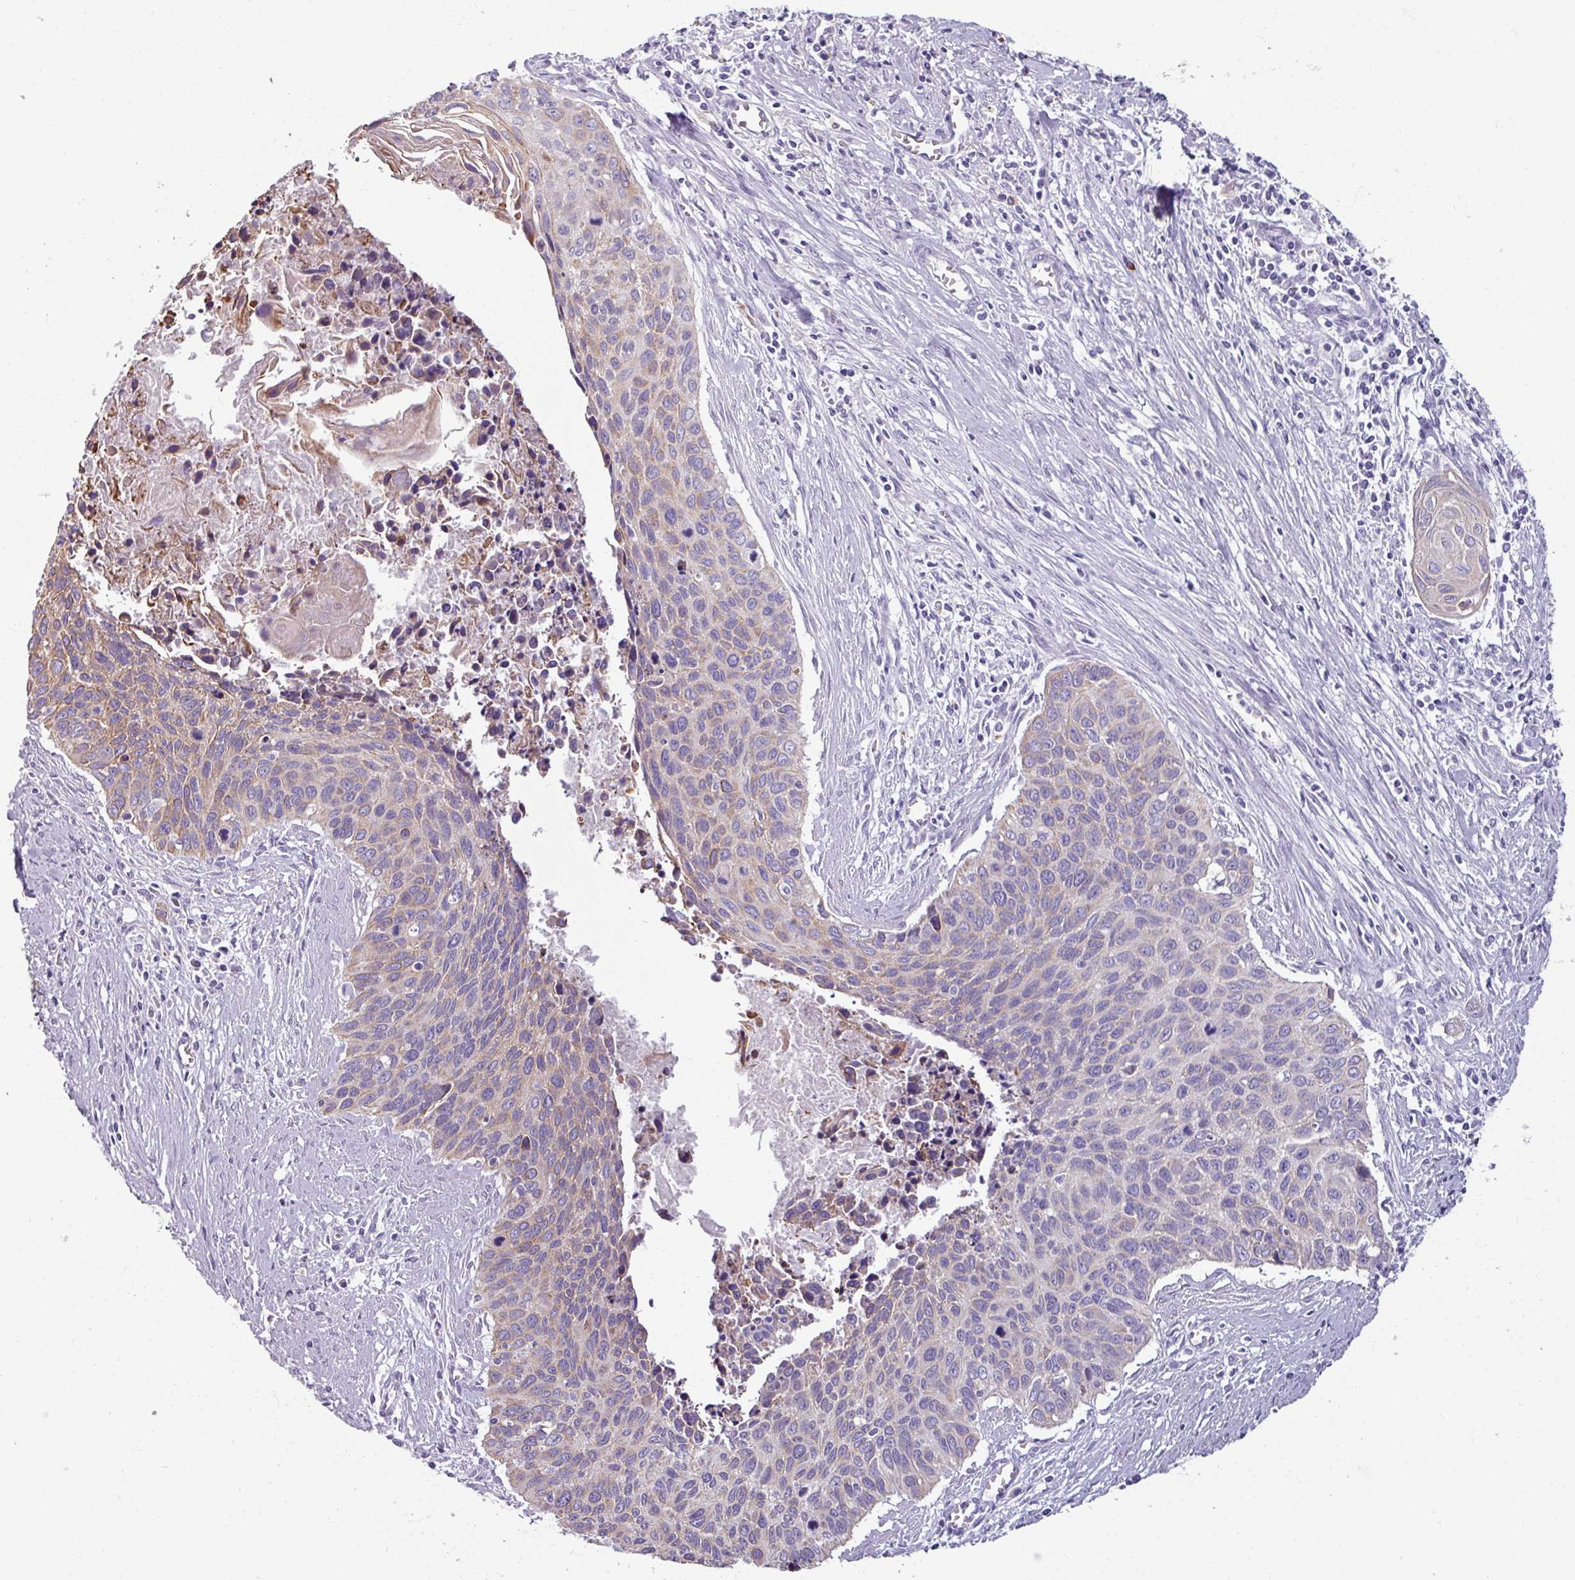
{"staining": {"intensity": "weak", "quantity": "25%-75%", "location": "cytoplasmic/membranous"}, "tissue": "cervical cancer", "cell_type": "Tumor cells", "image_type": "cancer", "snomed": [{"axis": "morphology", "description": "Squamous cell carcinoma, NOS"}, {"axis": "topography", "description": "Cervix"}], "caption": "Immunohistochemical staining of squamous cell carcinoma (cervical) demonstrates weak cytoplasmic/membranous protein staining in about 25%-75% of tumor cells.", "gene": "SPESP1", "patient": {"sex": "female", "age": 55}}